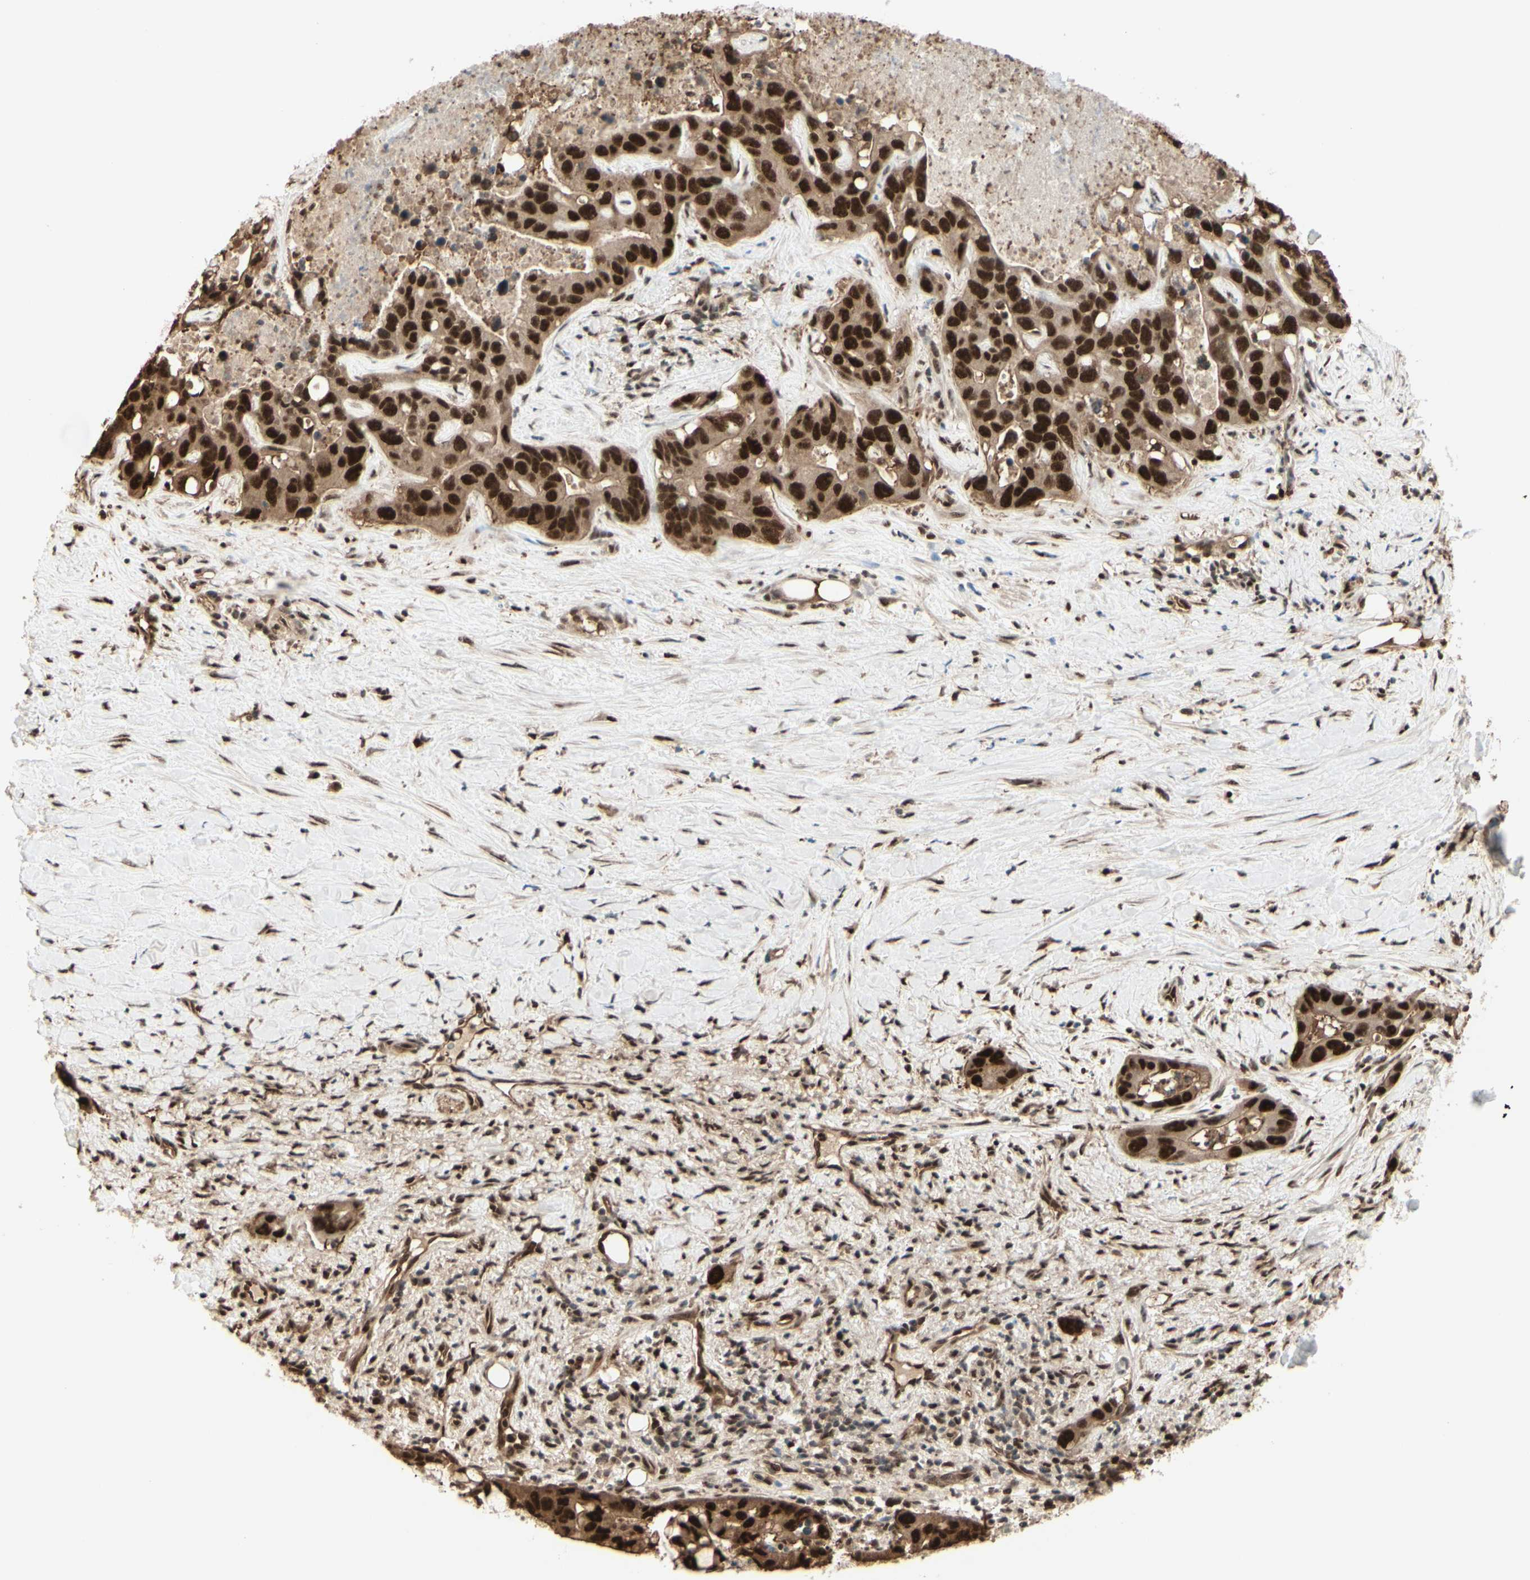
{"staining": {"intensity": "strong", "quantity": ">75%", "location": "cytoplasmic/membranous,nuclear"}, "tissue": "liver cancer", "cell_type": "Tumor cells", "image_type": "cancer", "snomed": [{"axis": "morphology", "description": "Cholangiocarcinoma"}, {"axis": "topography", "description": "Liver"}], "caption": "IHC staining of liver cholangiocarcinoma, which reveals high levels of strong cytoplasmic/membranous and nuclear positivity in about >75% of tumor cells indicating strong cytoplasmic/membranous and nuclear protein staining. The staining was performed using DAB (brown) for protein detection and nuclei were counterstained in hematoxylin (blue).", "gene": "HSF1", "patient": {"sex": "female", "age": 65}}